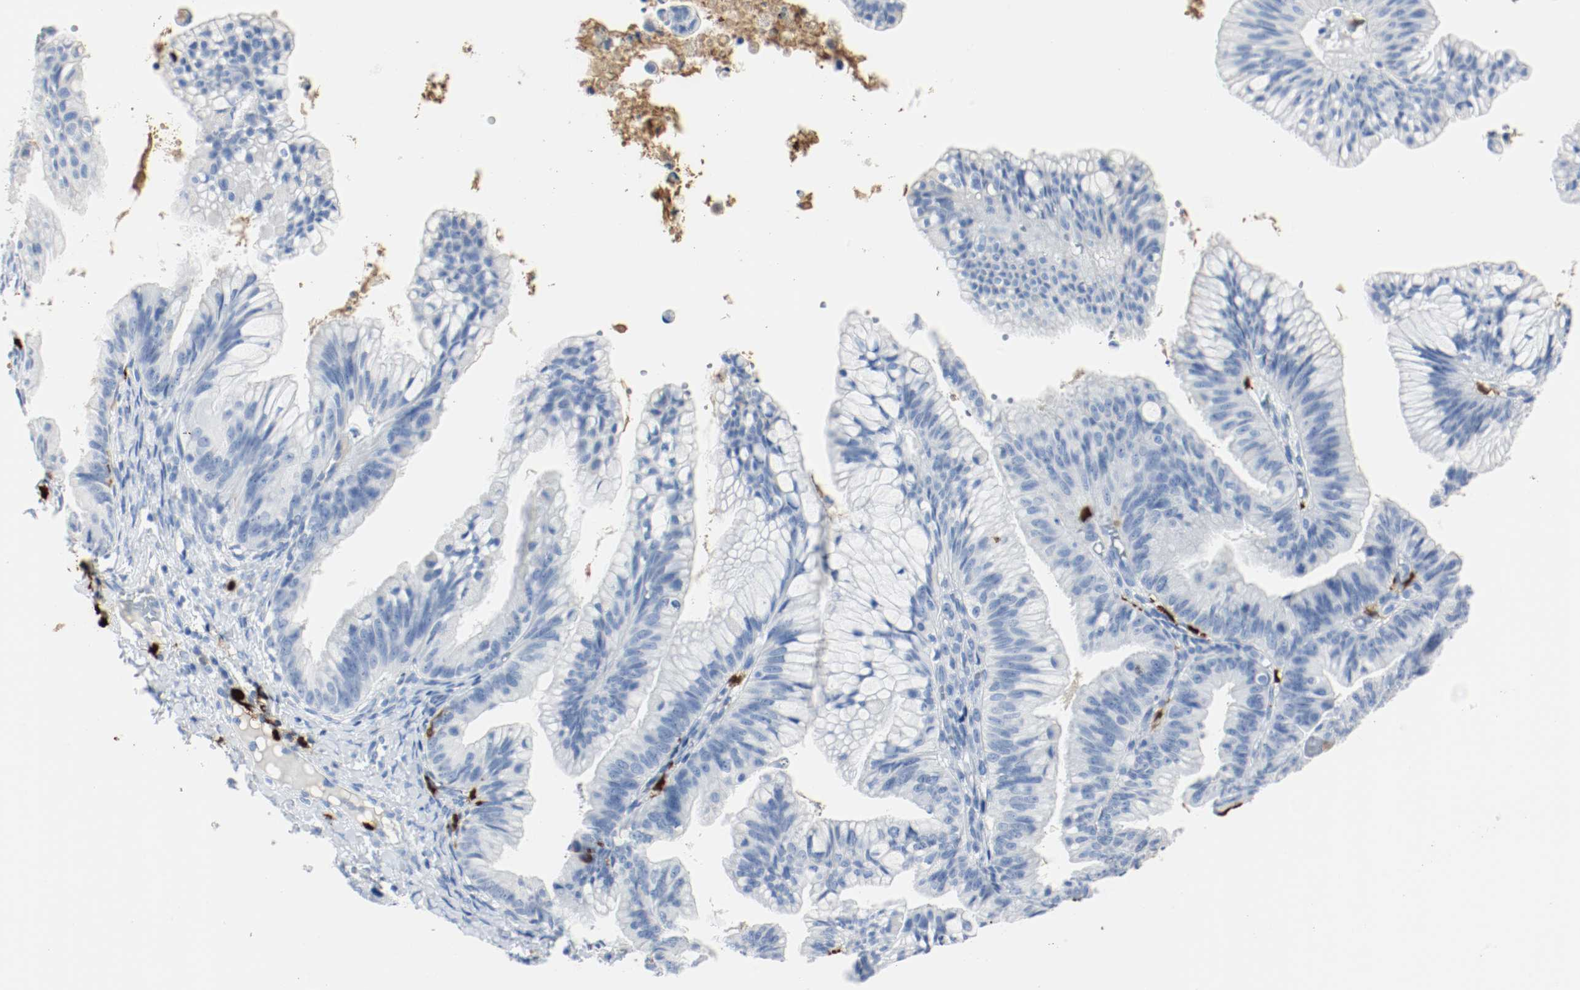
{"staining": {"intensity": "negative", "quantity": "none", "location": "none"}, "tissue": "ovarian cancer", "cell_type": "Tumor cells", "image_type": "cancer", "snomed": [{"axis": "morphology", "description": "Cystadenocarcinoma, mucinous, NOS"}, {"axis": "topography", "description": "Ovary"}], "caption": "Micrograph shows no protein expression in tumor cells of ovarian cancer tissue. (DAB immunohistochemistry (IHC), high magnification).", "gene": "S100A9", "patient": {"sex": "female", "age": 36}}